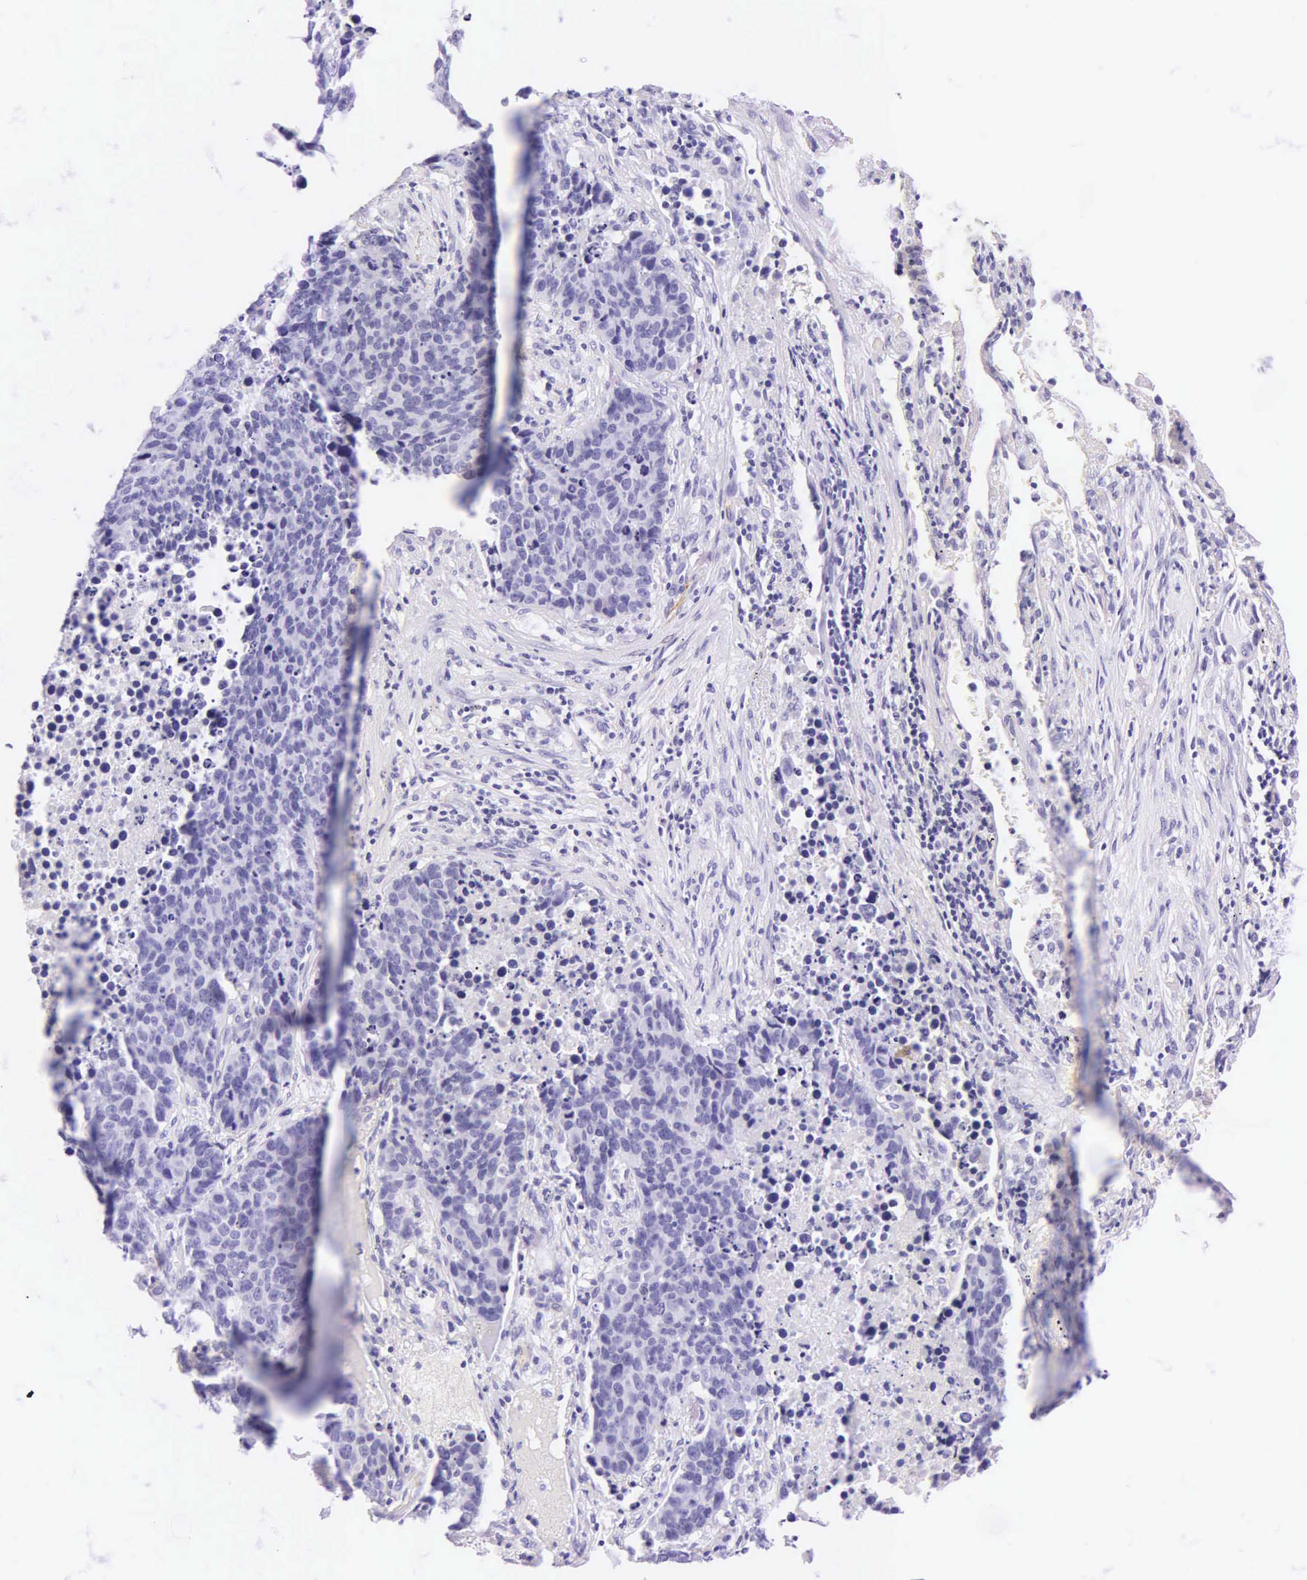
{"staining": {"intensity": "negative", "quantity": "none", "location": "none"}, "tissue": "lung cancer", "cell_type": "Tumor cells", "image_type": "cancer", "snomed": [{"axis": "morphology", "description": "Carcinoid, malignant, NOS"}, {"axis": "topography", "description": "Lung"}], "caption": "Histopathology image shows no significant protein expression in tumor cells of lung carcinoid (malignant).", "gene": "CALD1", "patient": {"sex": "male", "age": 60}}